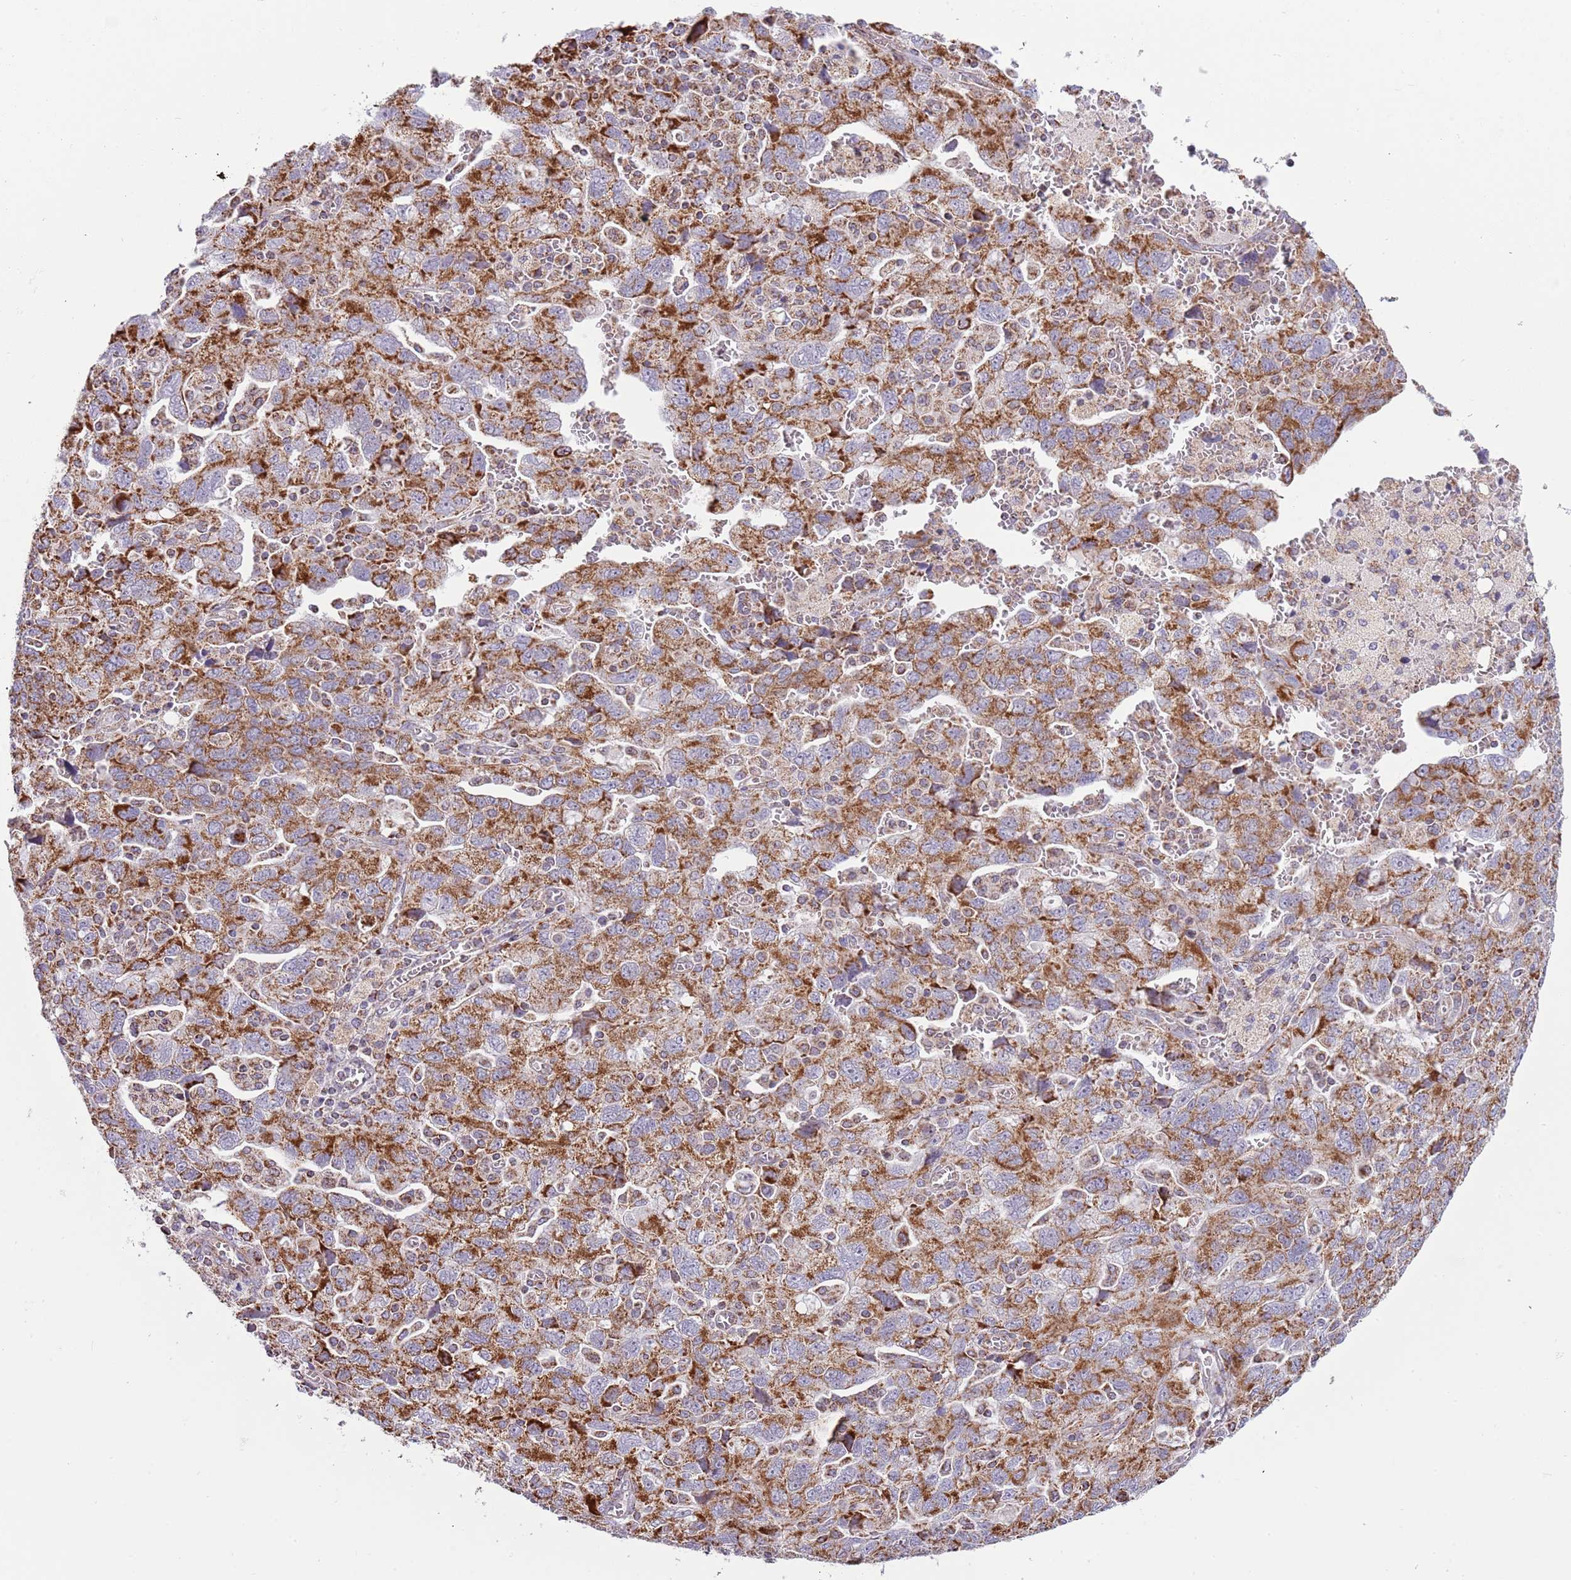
{"staining": {"intensity": "moderate", "quantity": ">75%", "location": "cytoplasmic/membranous"}, "tissue": "ovarian cancer", "cell_type": "Tumor cells", "image_type": "cancer", "snomed": [{"axis": "morphology", "description": "Carcinoma, NOS"}, {"axis": "morphology", "description": "Cystadenocarcinoma, serous, NOS"}, {"axis": "topography", "description": "Ovary"}], "caption": "A brown stain highlights moderate cytoplasmic/membranous staining of a protein in ovarian cancer tumor cells.", "gene": "LHX6", "patient": {"sex": "female", "age": 69}}